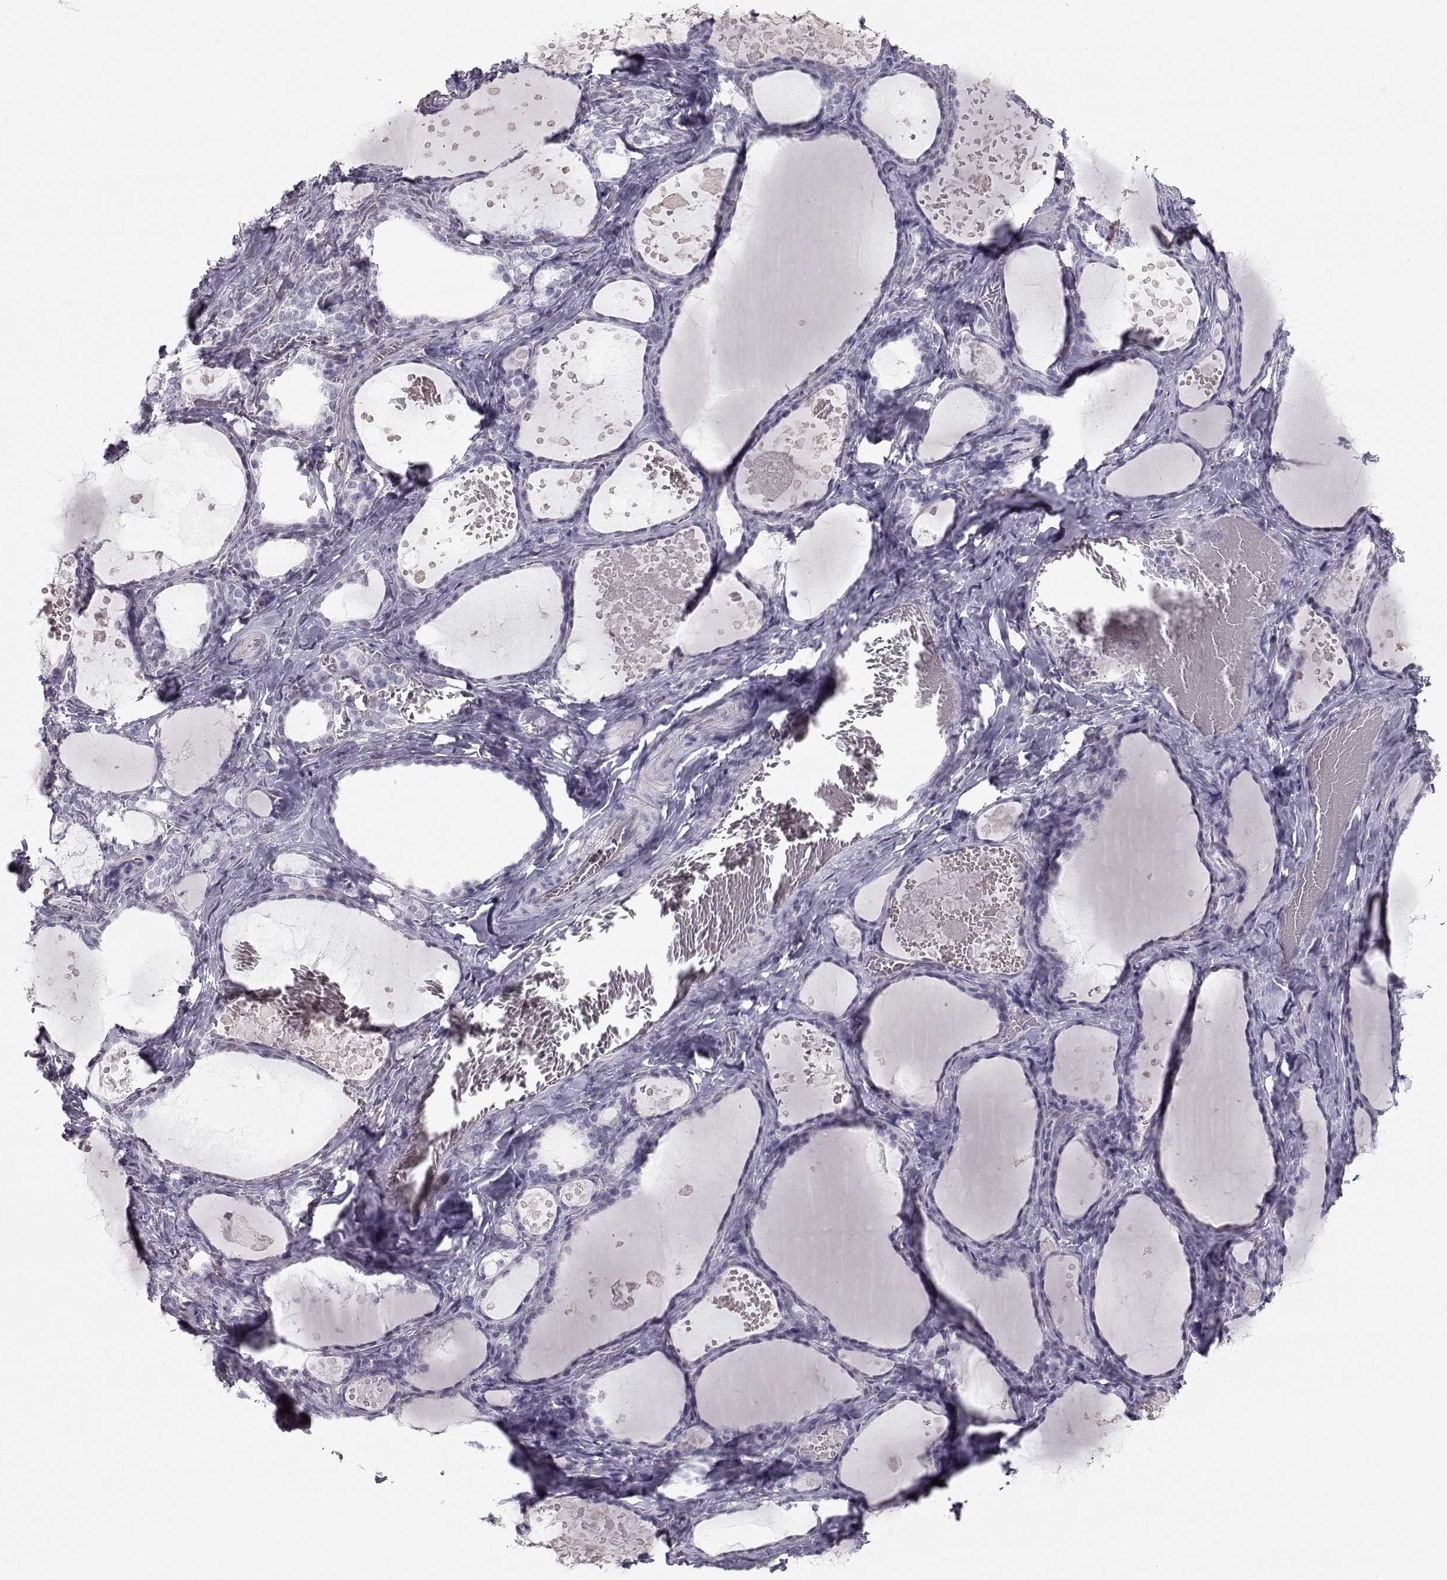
{"staining": {"intensity": "negative", "quantity": "none", "location": "none"}, "tissue": "thyroid gland", "cell_type": "Glandular cells", "image_type": "normal", "snomed": [{"axis": "morphology", "description": "Normal tissue, NOS"}, {"axis": "topography", "description": "Thyroid gland"}], "caption": "Glandular cells show no significant protein staining in unremarkable thyroid gland. (DAB (3,3'-diaminobenzidine) IHC, high magnification).", "gene": "SPDYE4", "patient": {"sex": "female", "age": 56}}